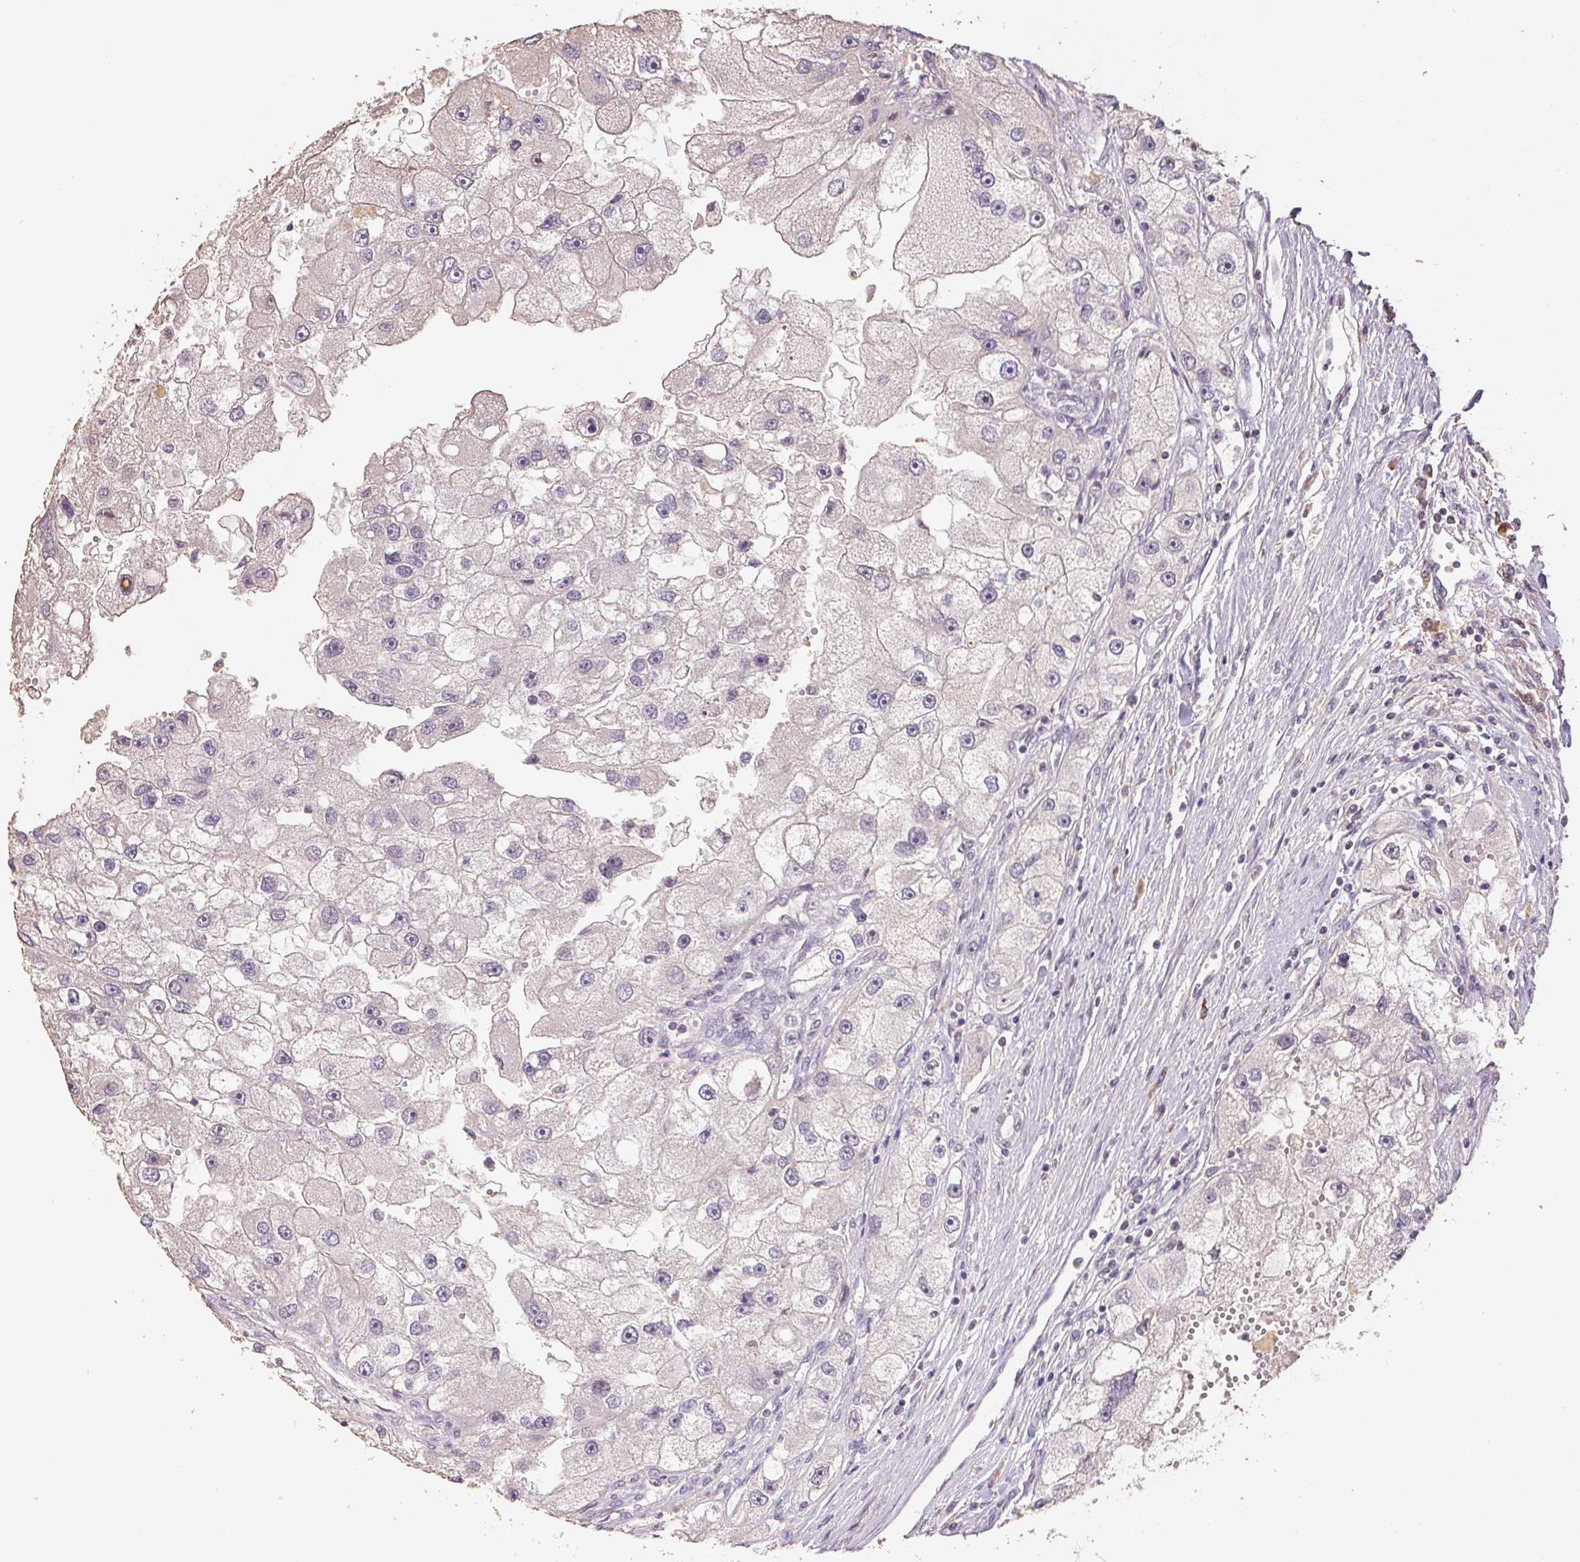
{"staining": {"intensity": "negative", "quantity": "none", "location": "none"}, "tissue": "renal cancer", "cell_type": "Tumor cells", "image_type": "cancer", "snomed": [{"axis": "morphology", "description": "Adenocarcinoma, NOS"}, {"axis": "topography", "description": "Kidney"}], "caption": "High power microscopy photomicrograph of an immunohistochemistry micrograph of renal cancer, revealing no significant staining in tumor cells.", "gene": "CENPF", "patient": {"sex": "male", "age": 63}}